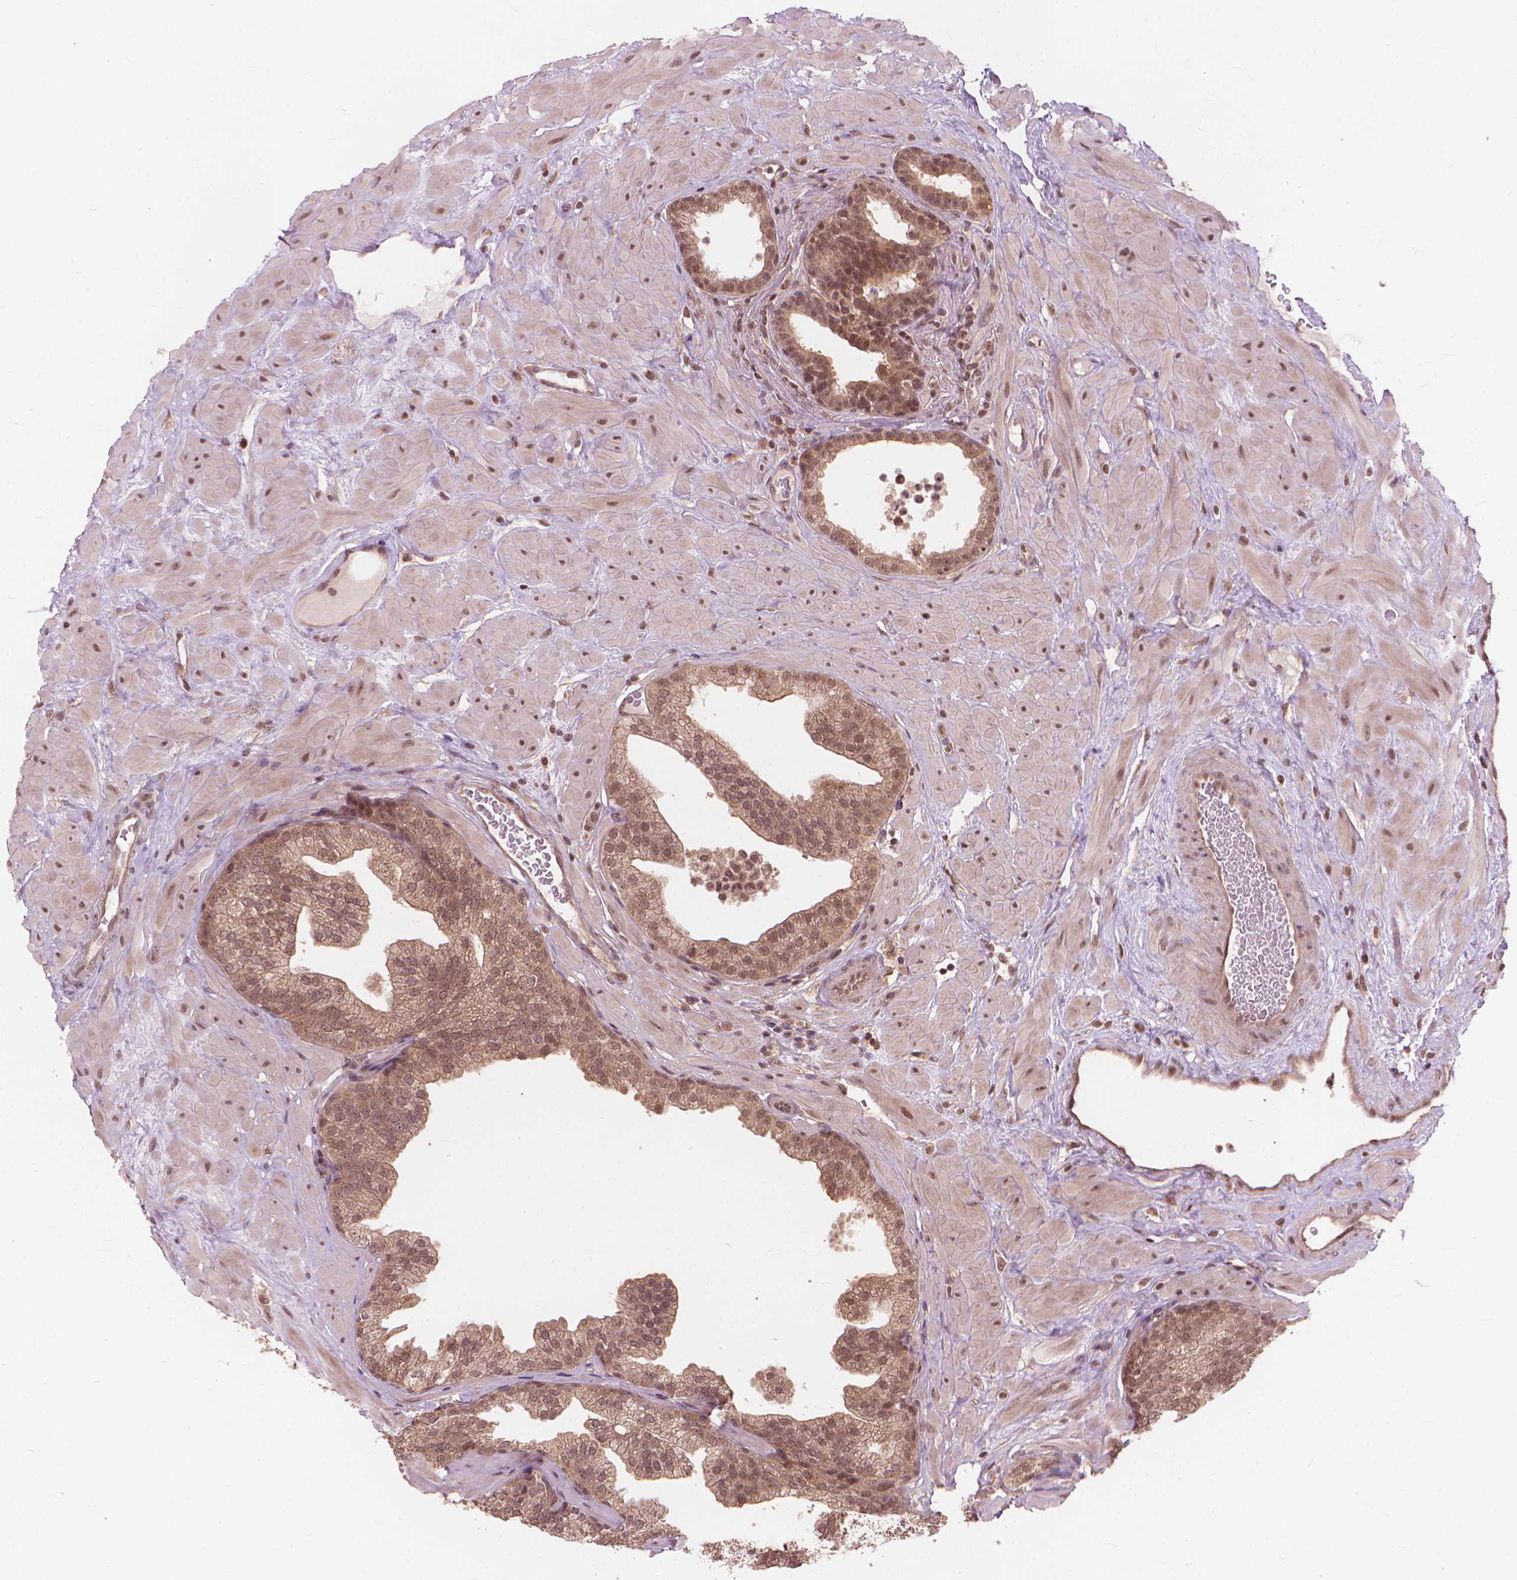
{"staining": {"intensity": "moderate", "quantity": "25%-75%", "location": "cytoplasmic/membranous,nuclear"}, "tissue": "prostate", "cell_type": "Glandular cells", "image_type": "normal", "snomed": [{"axis": "morphology", "description": "Normal tissue, NOS"}, {"axis": "topography", "description": "Prostate"}], "caption": "Immunohistochemistry (IHC) (DAB (3,3'-diaminobenzidine)) staining of unremarkable human prostate shows moderate cytoplasmic/membranous,nuclear protein expression in approximately 25%-75% of glandular cells.", "gene": "SSU72", "patient": {"sex": "male", "age": 37}}